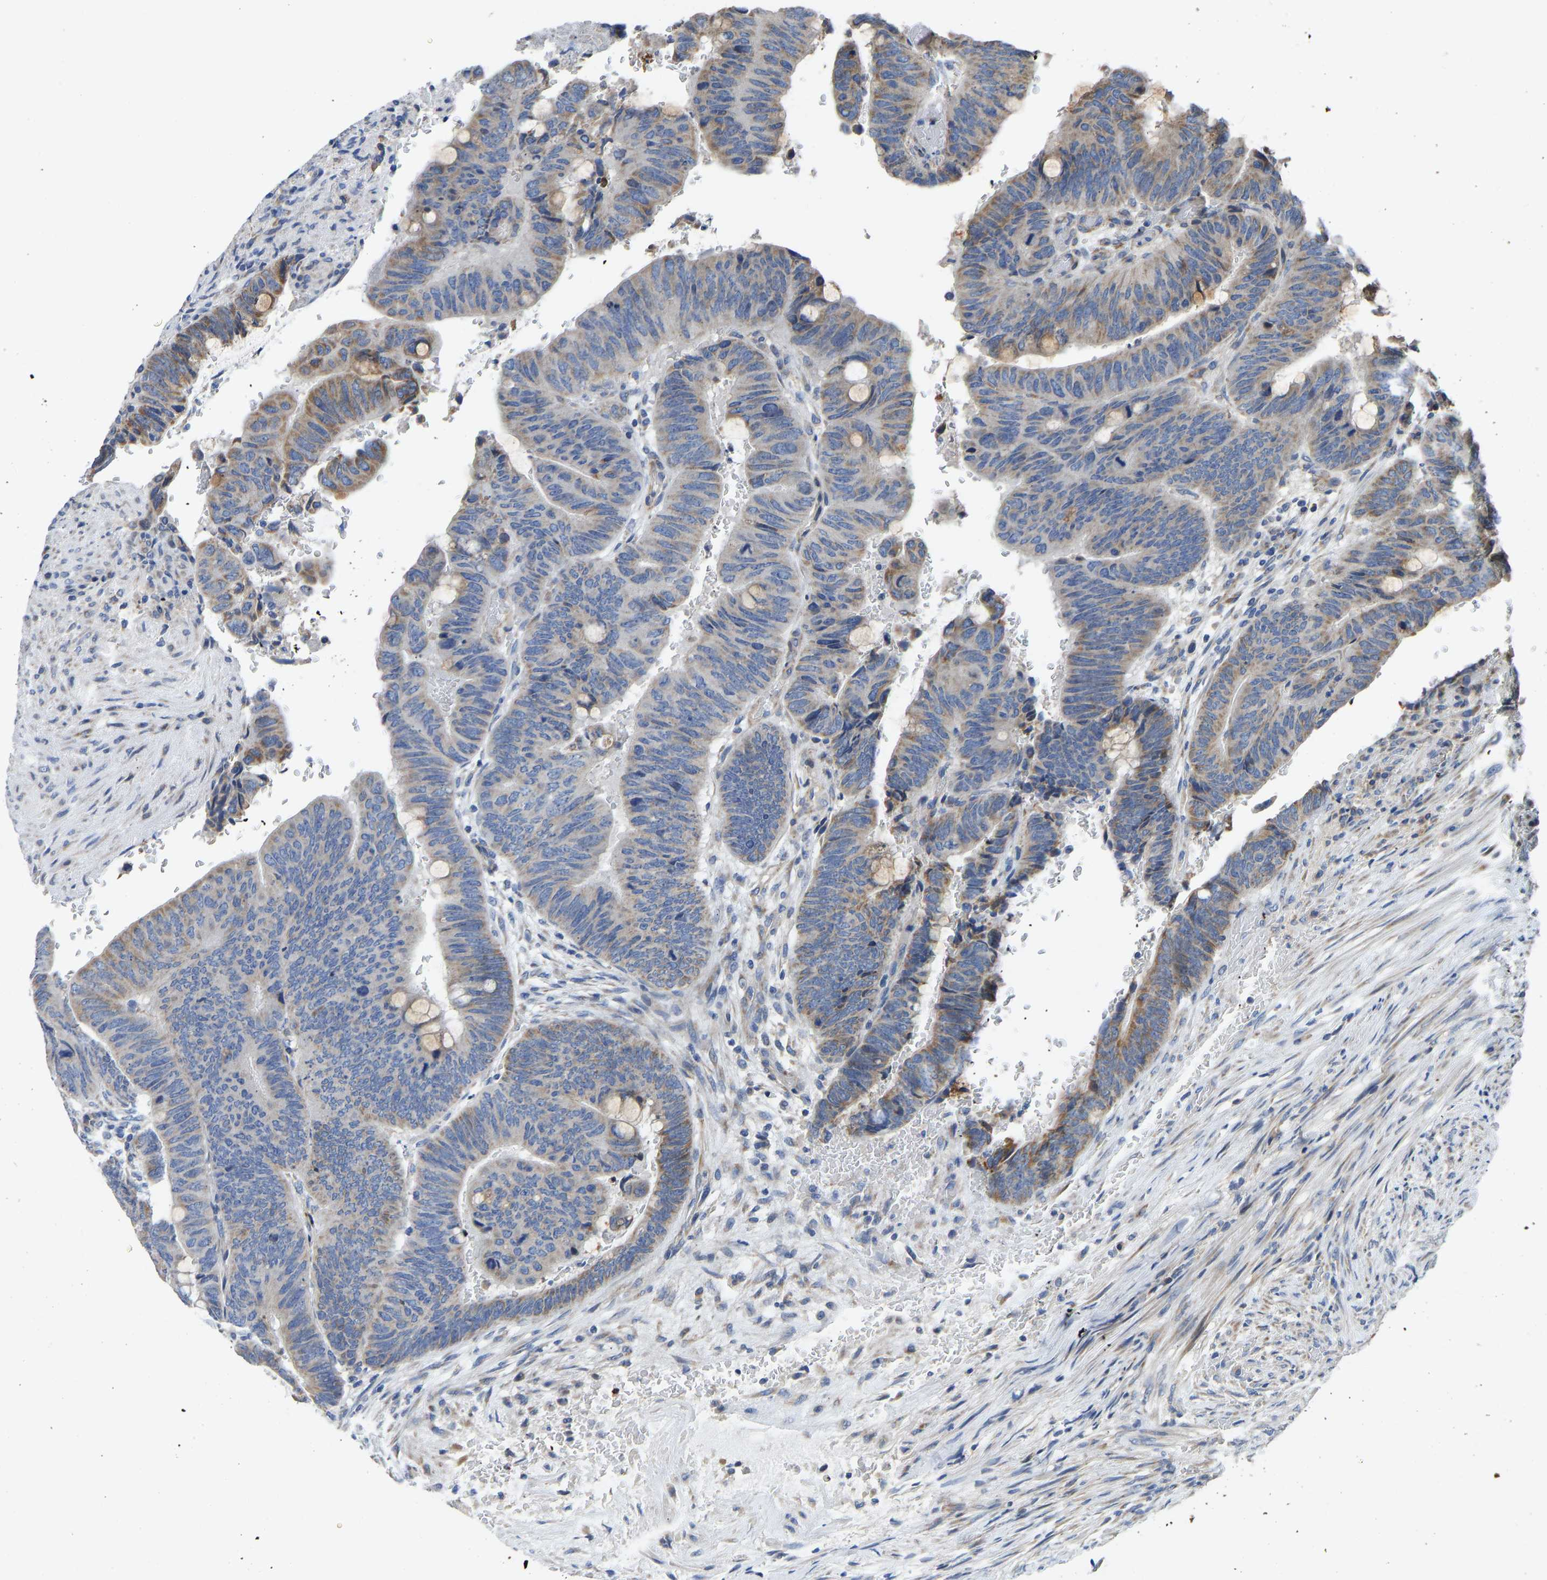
{"staining": {"intensity": "moderate", "quantity": "25%-75%", "location": "cytoplasmic/membranous"}, "tissue": "colorectal cancer", "cell_type": "Tumor cells", "image_type": "cancer", "snomed": [{"axis": "morphology", "description": "Normal tissue, NOS"}, {"axis": "morphology", "description": "Adenocarcinoma, NOS"}, {"axis": "topography", "description": "Rectum"}], "caption": "This is an image of IHC staining of colorectal adenocarcinoma, which shows moderate staining in the cytoplasmic/membranous of tumor cells.", "gene": "TMEM150A", "patient": {"sex": "male", "age": 92}}